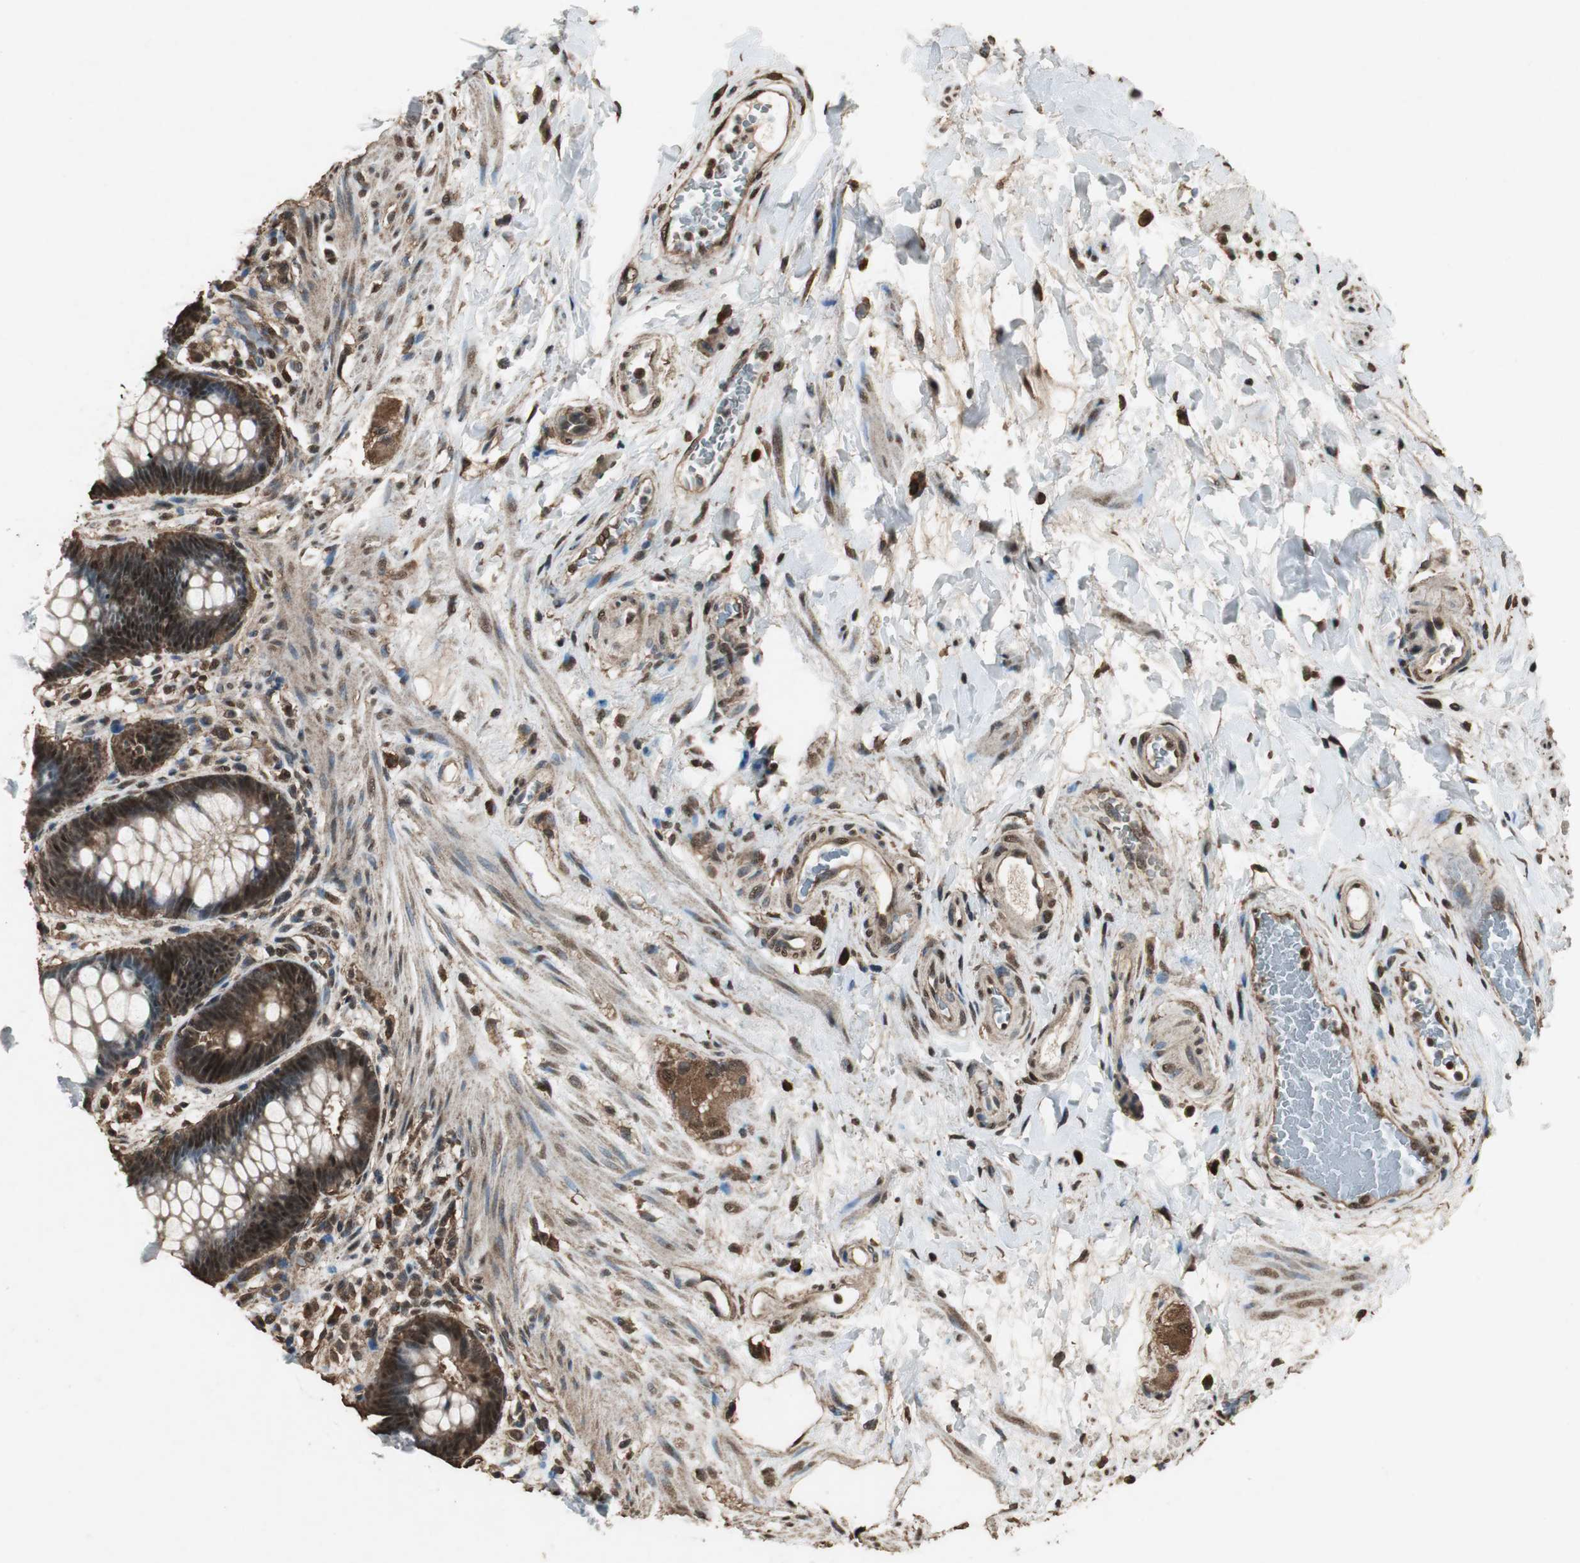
{"staining": {"intensity": "strong", "quantity": ">75%", "location": "cytoplasmic/membranous,nuclear"}, "tissue": "rectum", "cell_type": "Glandular cells", "image_type": "normal", "snomed": [{"axis": "morphology", "description": "Normal tissue, NOS"}, {"axis": "topography", "description": "Rectum"}], "caption": "Immunohistochemical staining of unremarkable rectum exhibits >75% levels of strong cytoplasmic/membranous,nuclear protein positivity in approximately >75% of glandular cells.", "gene": "PPP1R13B", "patient": {"sex": "female", "age": 46}}